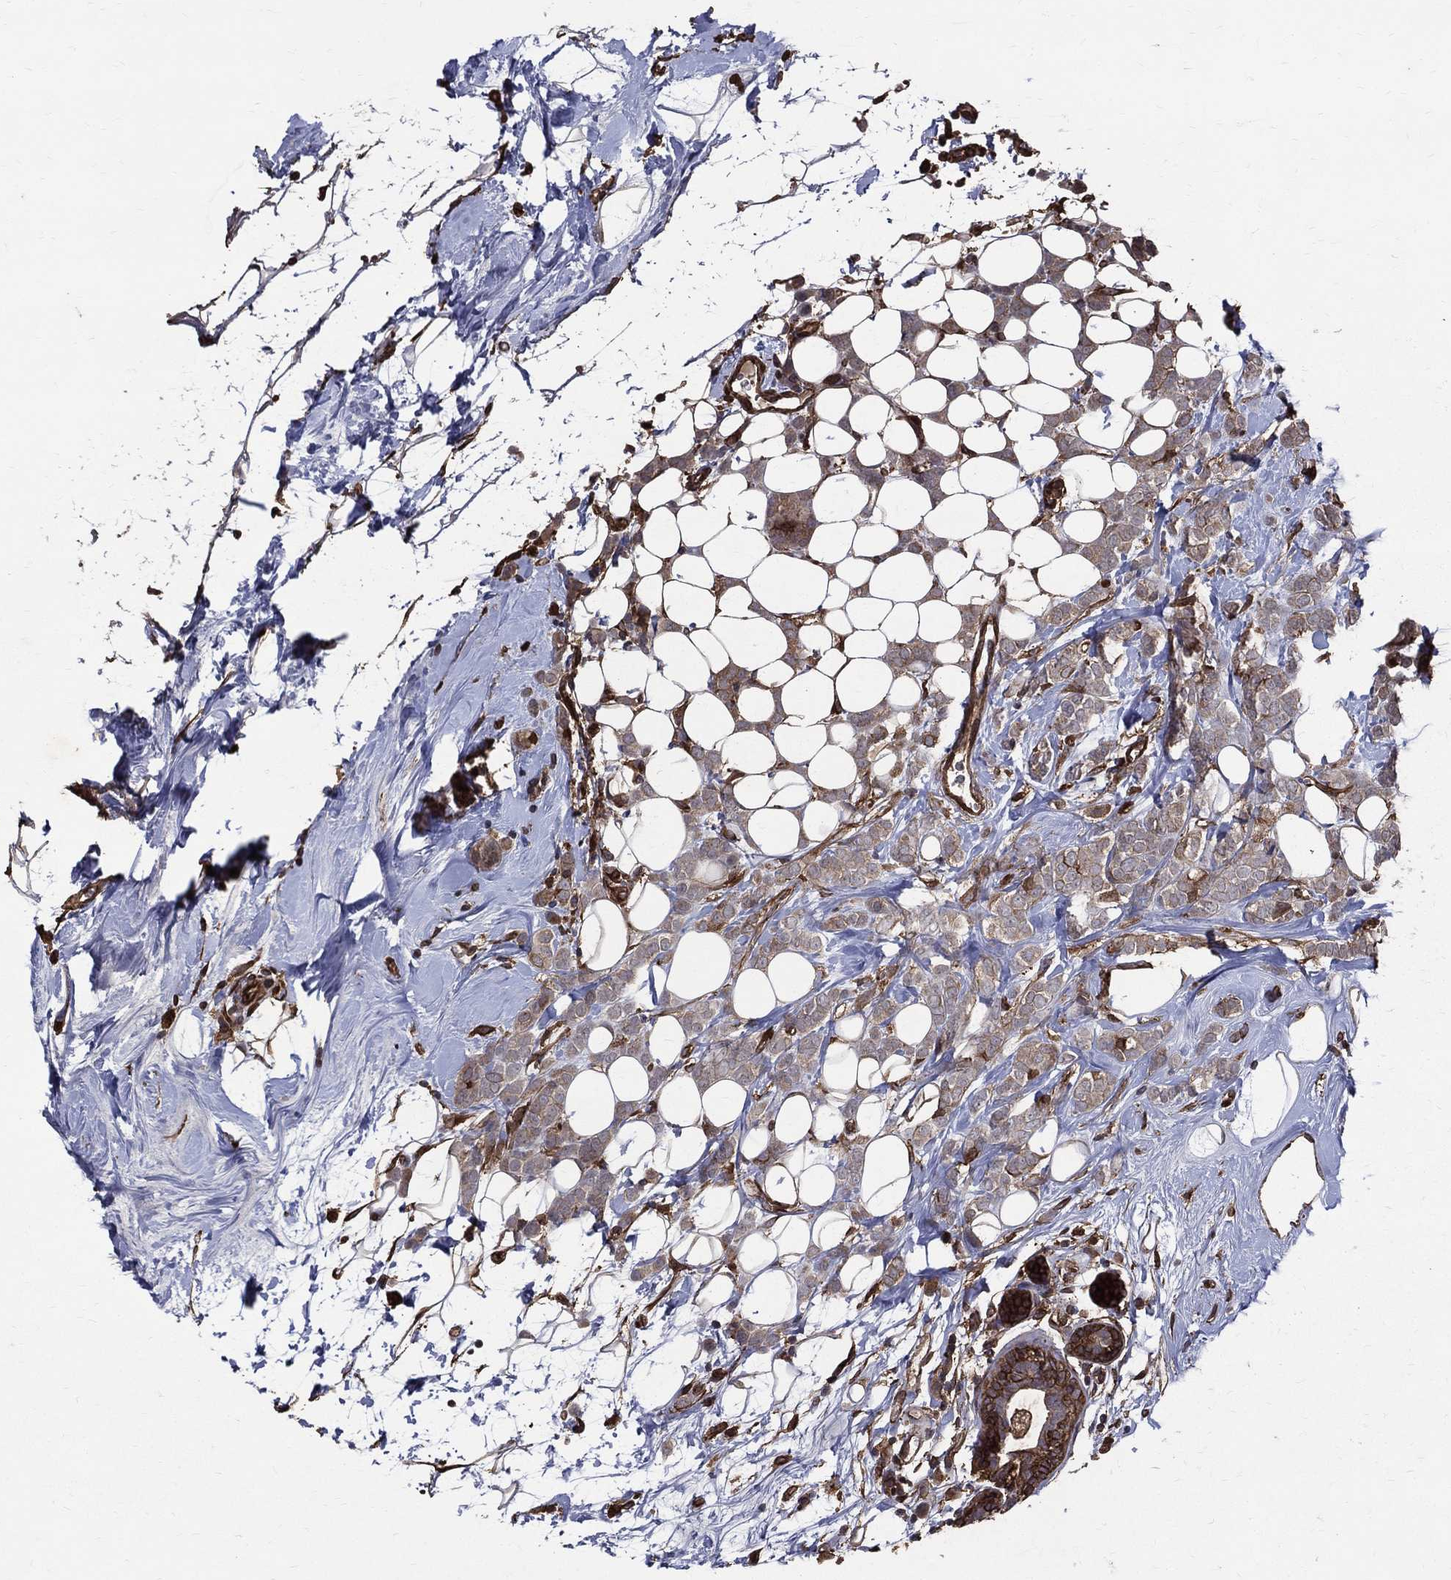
{"staining": {"intensity": "negative", "quantity": "none", "location": "none"}, "tissue": "breast cancer", "cell_type": "Tumor cells", "image_type": "cancer", "snomed": [{"axis": "morphology", "description": "Lobular carcinoma"}, {"axis": "topography", "description": "Breast"}], "caption": "IHC image of breast lobular carcinoma stained for a protein (brown), which demonstrates no expression in tumor cells.", "gene": "DPYSL2", "patient": {"sex": "female", "age": 49}}